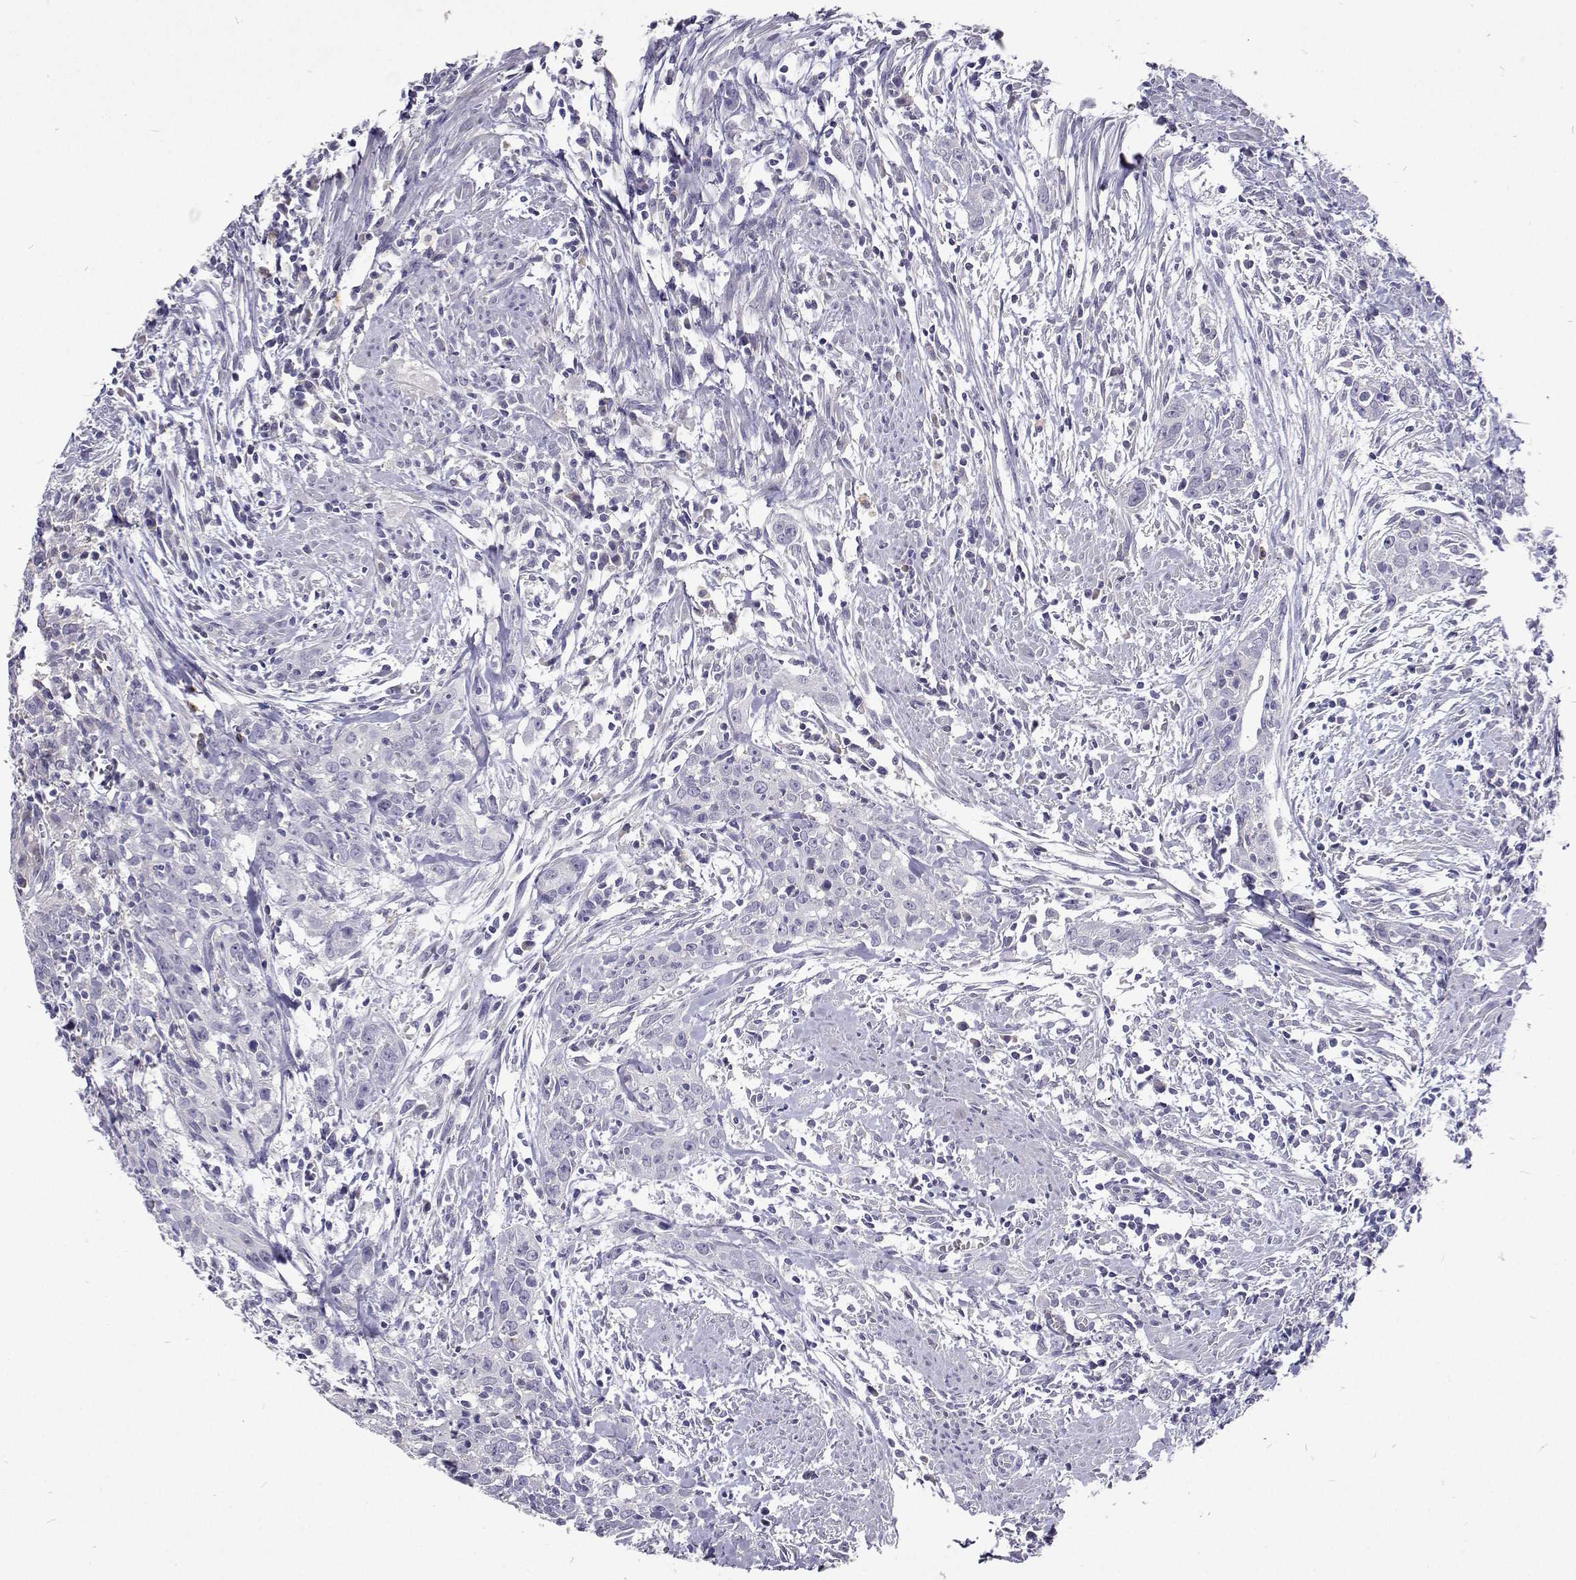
{"staining": {"intensity": "negative", "quantity": "none", "location": "none"}, "tissue": "urothelial cancer", "cell_type": "Tumor cells", "image_type": "cancer", "snomed": [{"axis": "morphology", "description": "Urothelial carcinoma, High grade"}, {"axis": "topography", "description": "Urinary bladder"}], "caption": "A photomicrograph of human urothelial cancer is negative for staining in tumor cells.", "gene": "CFAP44", "patient": {"sex": "male", "age": 83}}